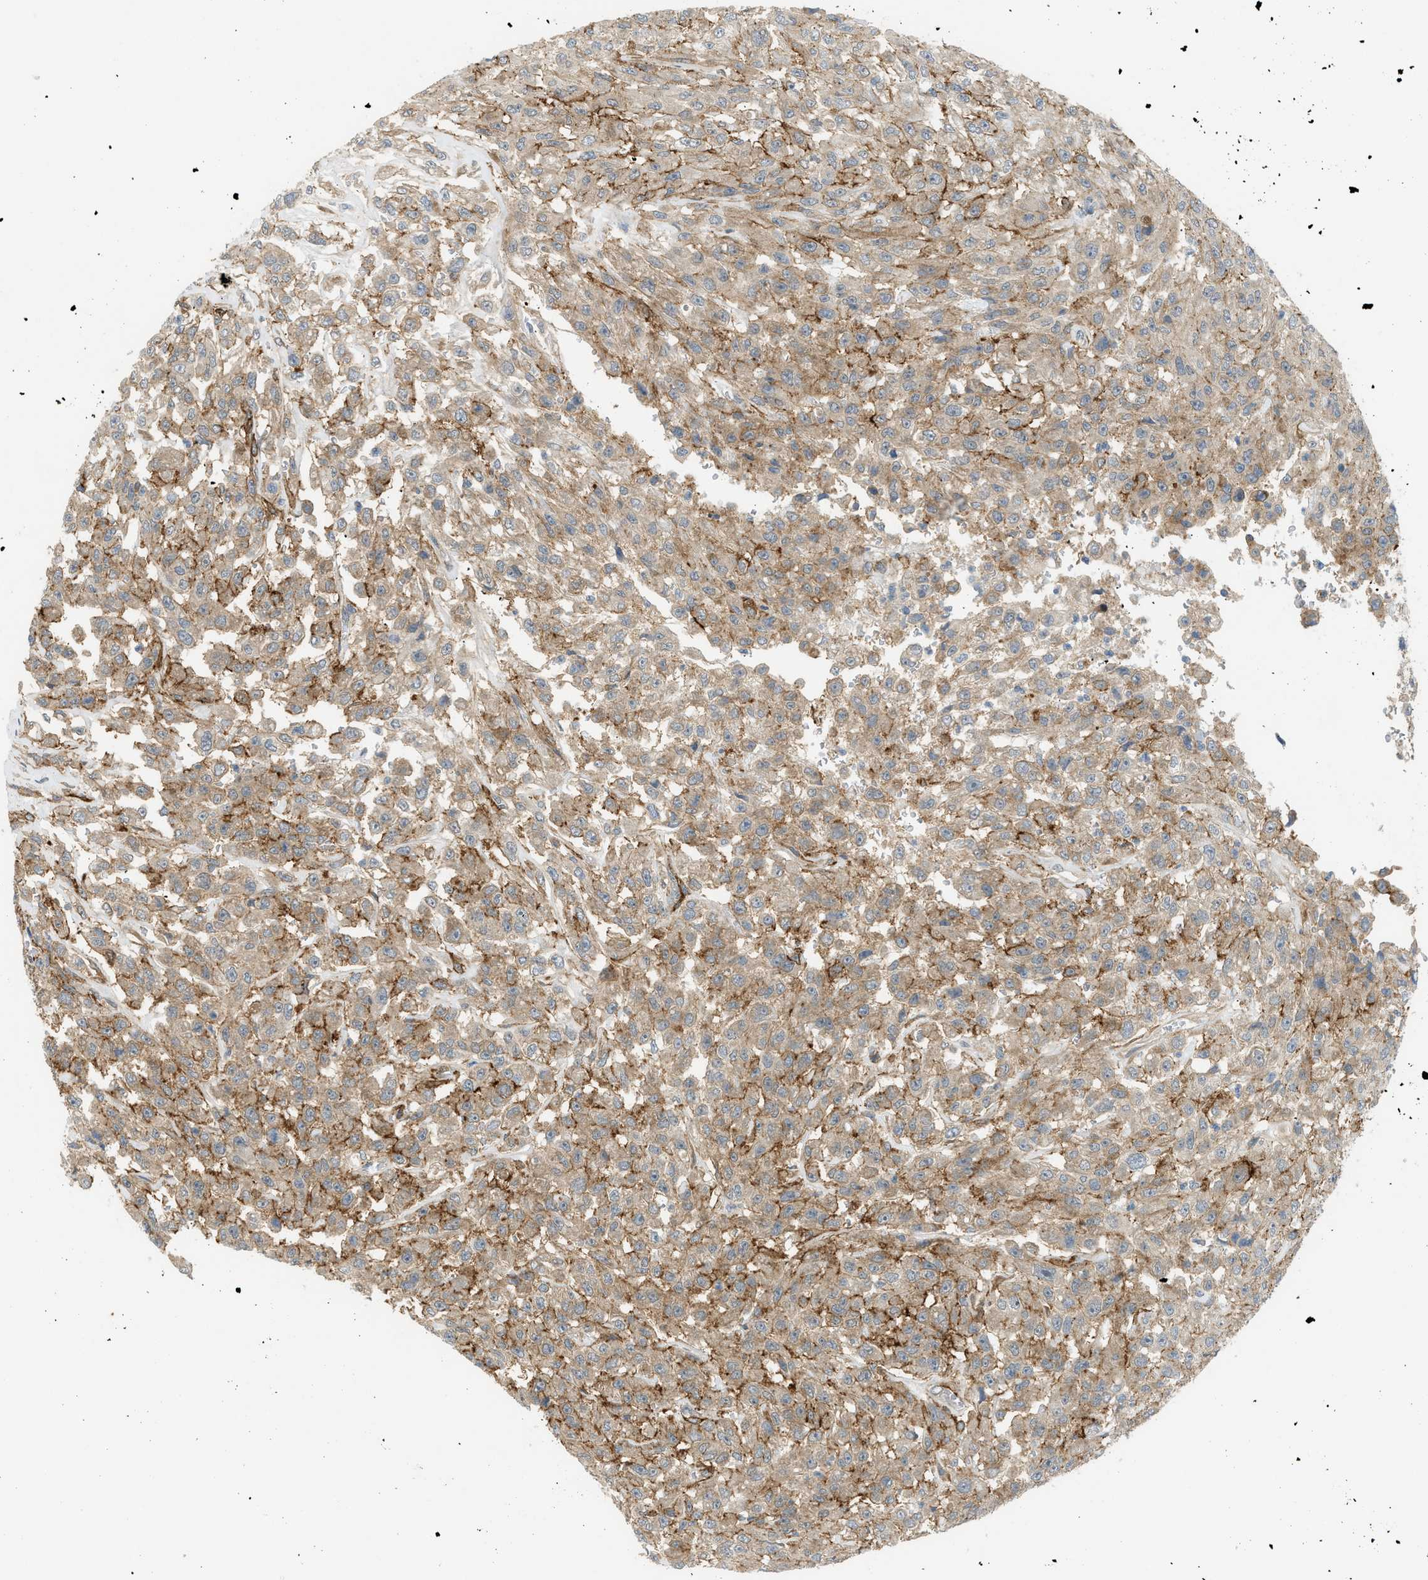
{"staining": {"intensity": "moderate", "quantity": ">75%", "location": "cytoplasmic/membranous"}, "tissue": "urothelial cancer", "cell_type": "Tumor cells", "image_type": "cancer", "snomed": [{"axis": "morphology", "description": "Urothelial carcinoma, High grade"}, {"axis": "topography", "description": "Urinary bladder"}], "caption": "An IHC histopathology image of neoplastic tissue is shown. Protein staining in brown highlights moderate cytoplasmic/membranous positivity in urothelial carcinoma (high-grade) within tumor cells.", "gene": "EDNRA", "patient": {"sex": "male", "age": 46}}